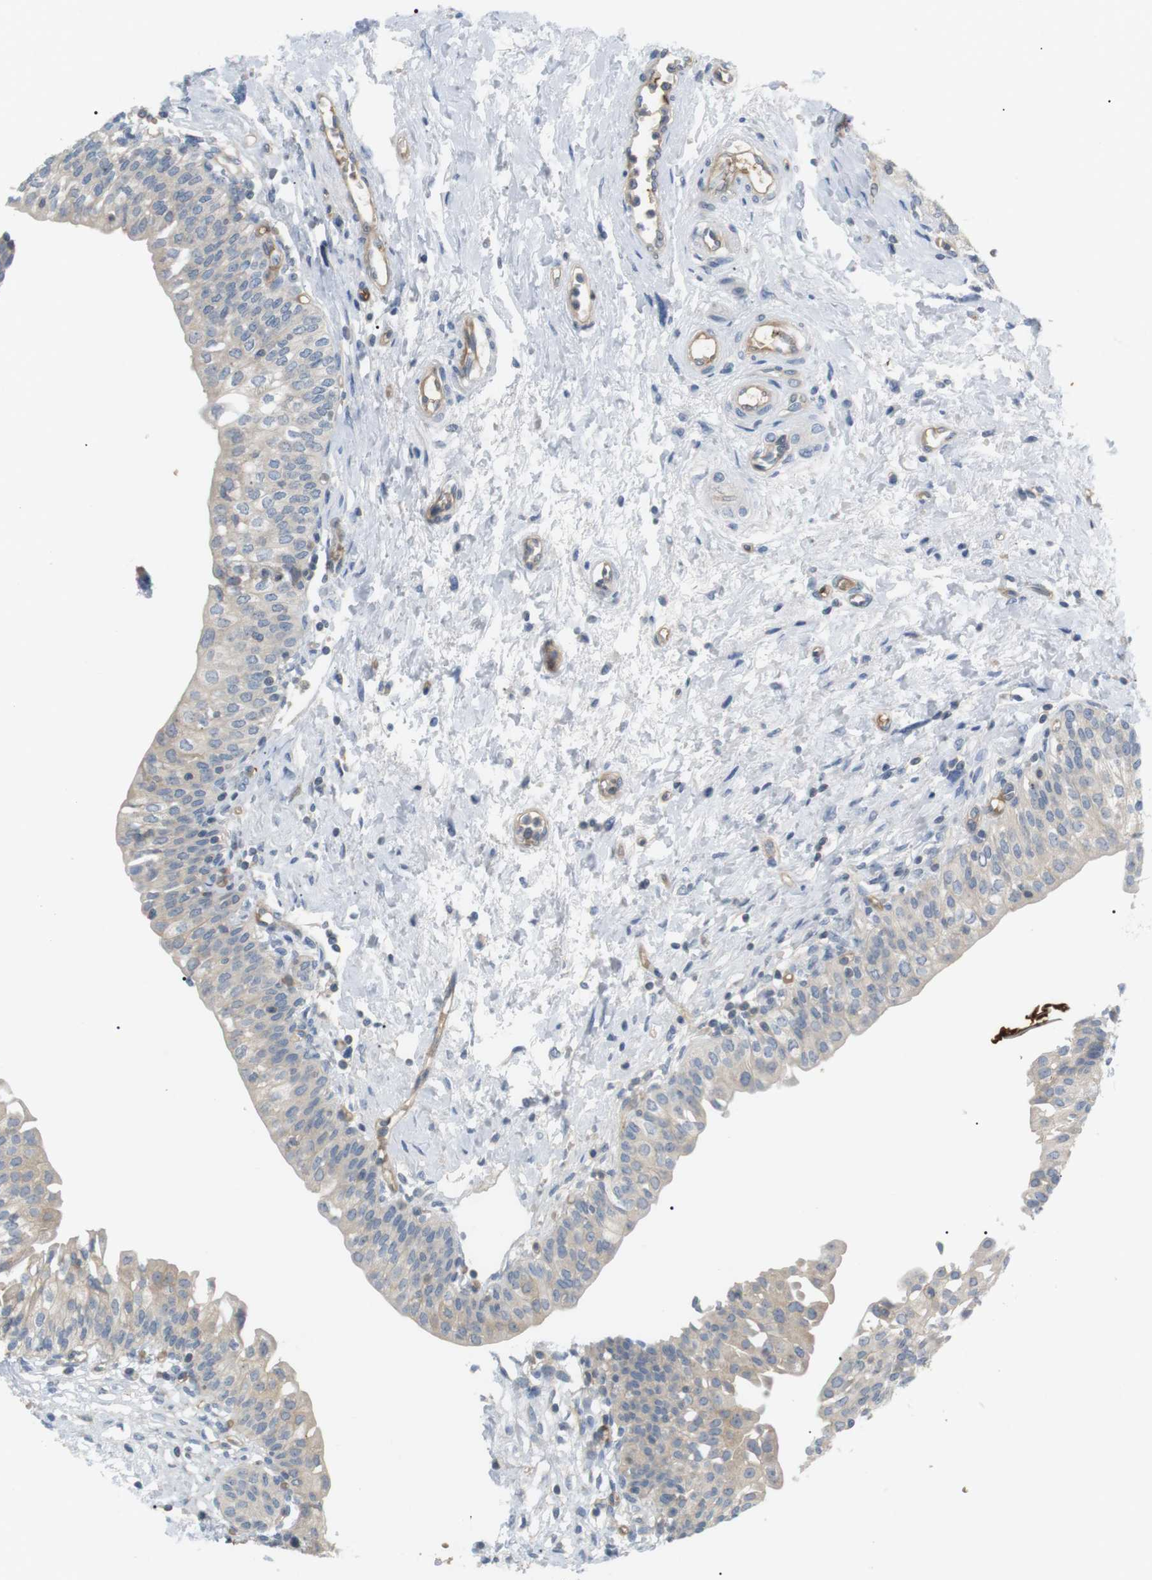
{"staining": {"intensity": "negative", "quantity": "none", "location": "none"}, "tissue": "urinary bladder", "cell_type": "Urothelial cells", "image_type": "normal", "snomed": [{"axis": "morphology", "description": "Normal tissue, NOS"}, {"axis": "topography", "description": "Urinary bladder"}], "caption": "A micrograph of human urinary bladder is negative for staining in urothelial cells. (Stains: DAB immunohistochemistry (IHC) with hematoxylin counter stain, Microscopy: brightfield microscopy at high magnification).", "gene": "ADCY10", "patient": {"sex": "male", "age": 55}}